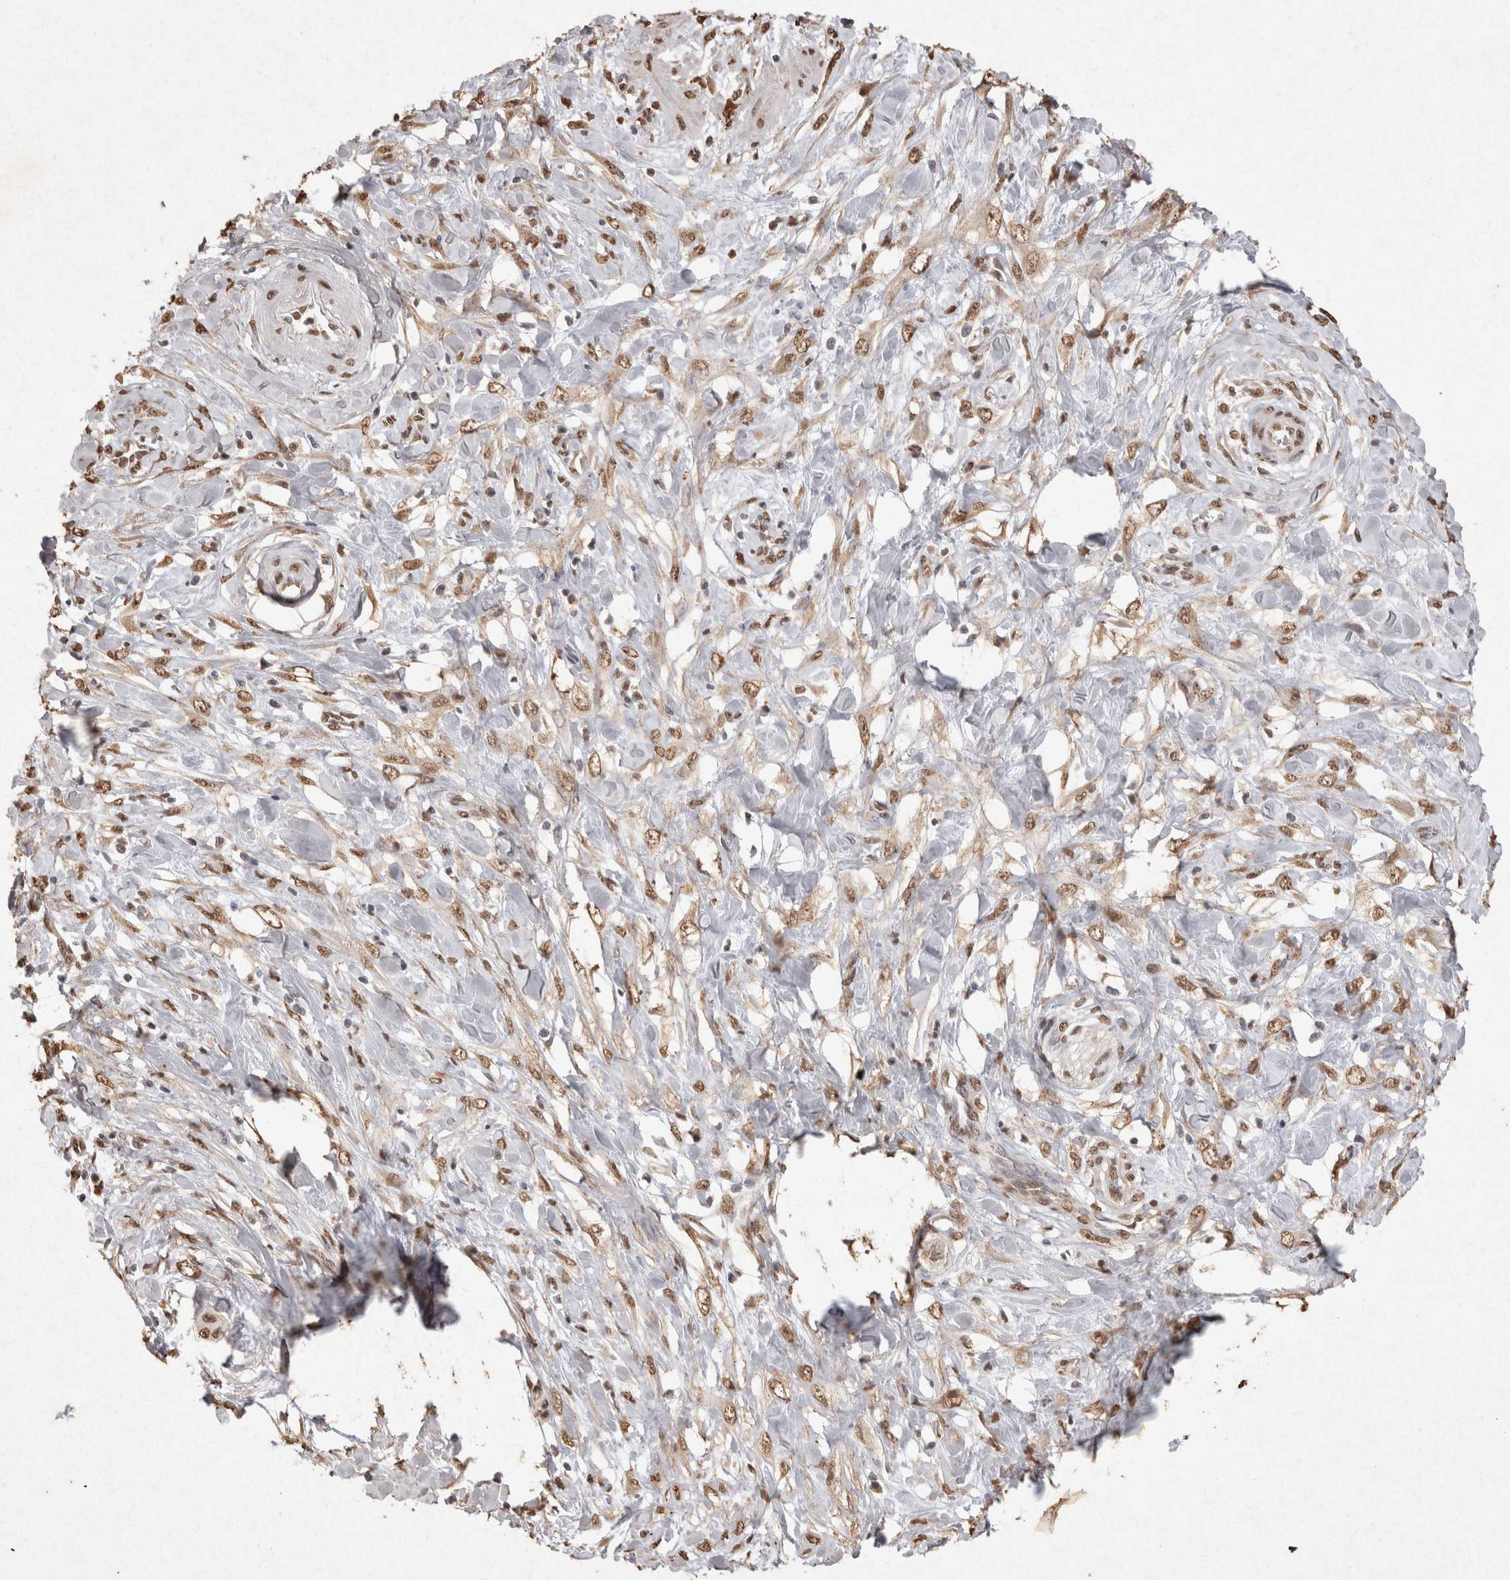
{"staining": {"intensity": "moderate", "quantity": ">75%", "location": "nuclear"}, "tissue": "pancreatic cancer", "cell_type": "Tumor cells", "image_type": "cancer", "snomed": [{"axis": "morphology", "description": "Adenocarcinoma, NOS"}, {"axis": "topography", "description": "Pancreas"}], "caption": "This histopathology image reveals immunohistochemistry staining of adenocarcinoma (pancreatic), with medium moderate nuclear positivity in approximately >75% of tumor cells.", "gene": "MLX", "patient": {"sex": "female", "age": 75}}